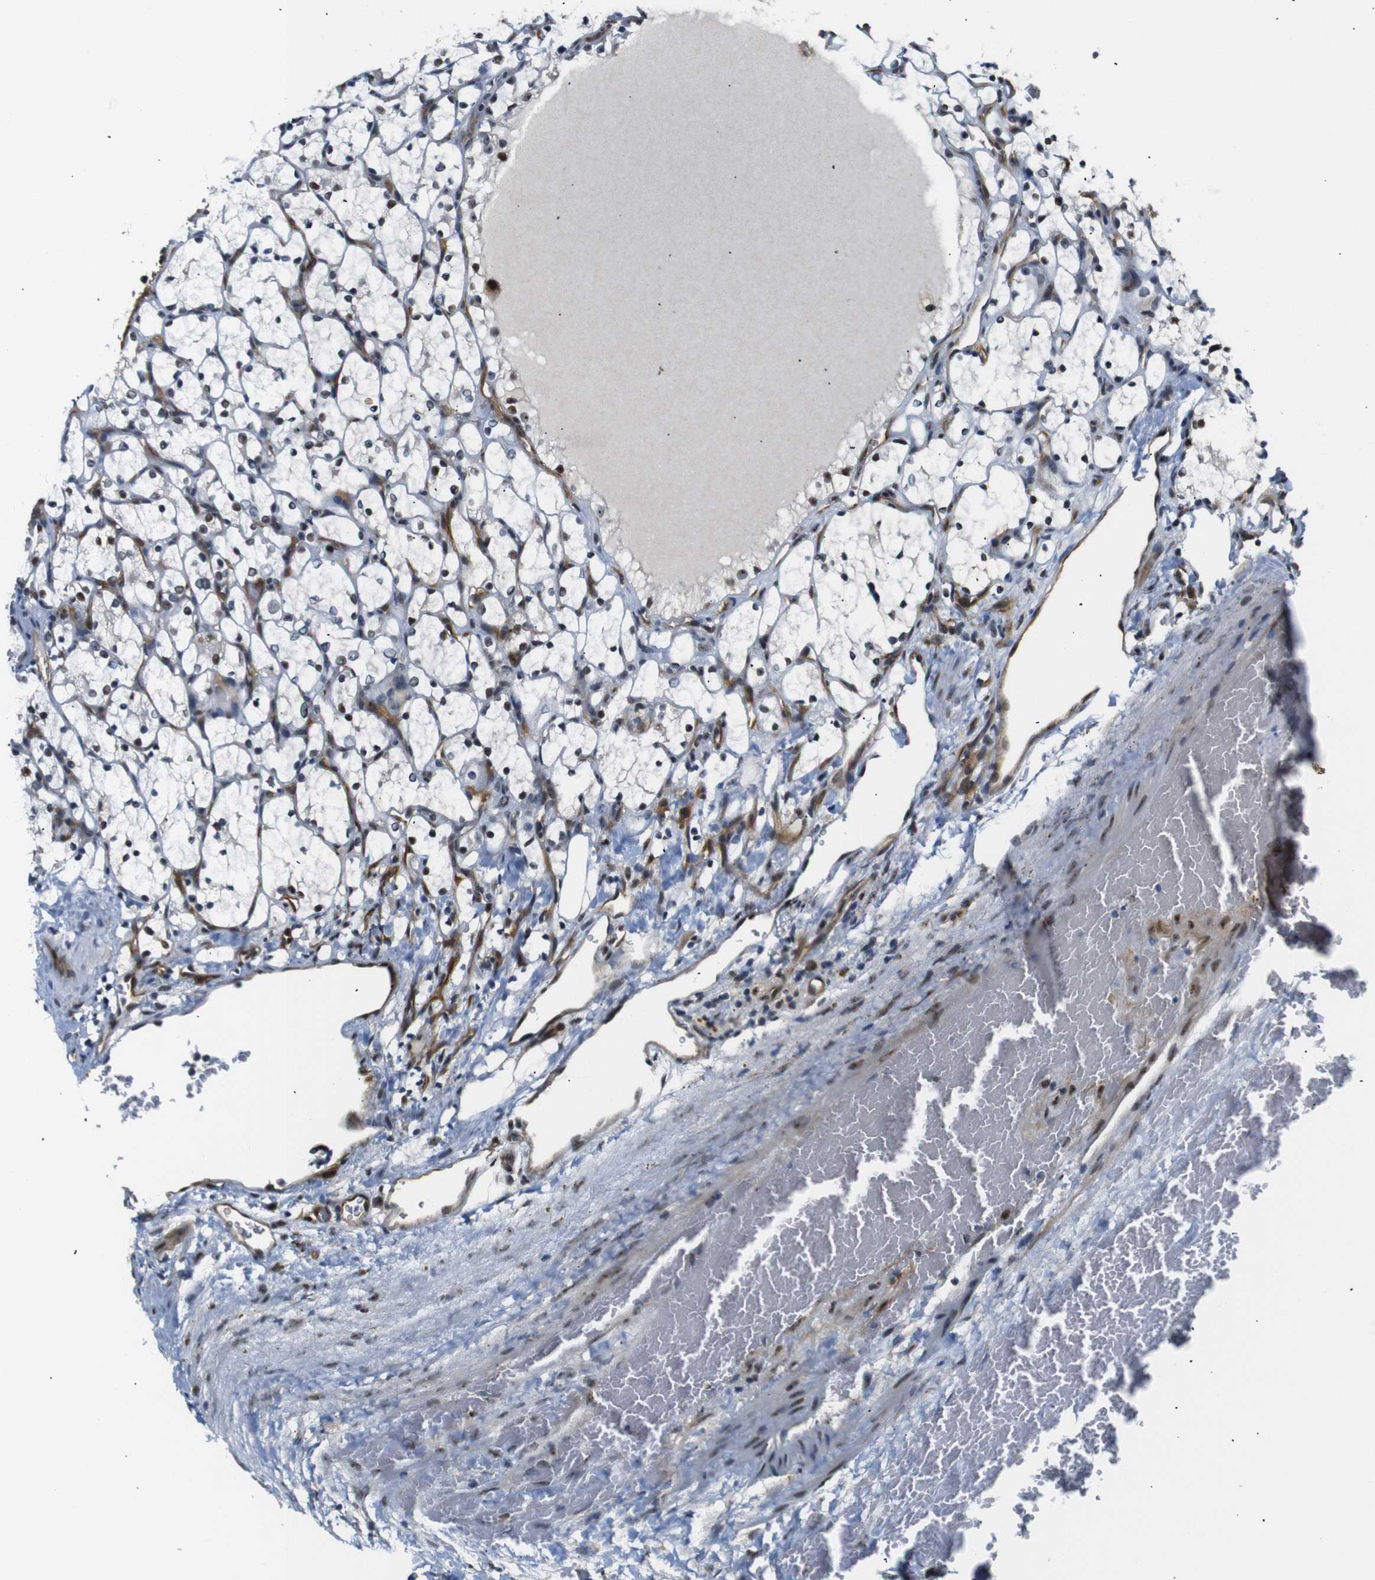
{"staining": {"intensity": "moderate", "quantity": "<25%", "location": "nuclear"}, "tissue": "renal cancer", "cell_type": "Tumor cells", "image_type": "cancer", "snomed": [{"axis": "morphology", "description": "Adenocarcinoma, NOS"}, {"axis": "topography", "description": "Kidney"}], "caption": "IHC staining of renal adenocarcinoma, which exhibits low levels of moderate nuclear staining in approximately <25% of tumor cells indicating moderate nuclear protein expression. The staining was performed using DAB (3,3'-diaminobenzidine) (brown) for protein detection and nuclei were counterstained in hematoxylin (blue).", "gene": "PARN", "patient": {"sex": "female", "age": 69}}